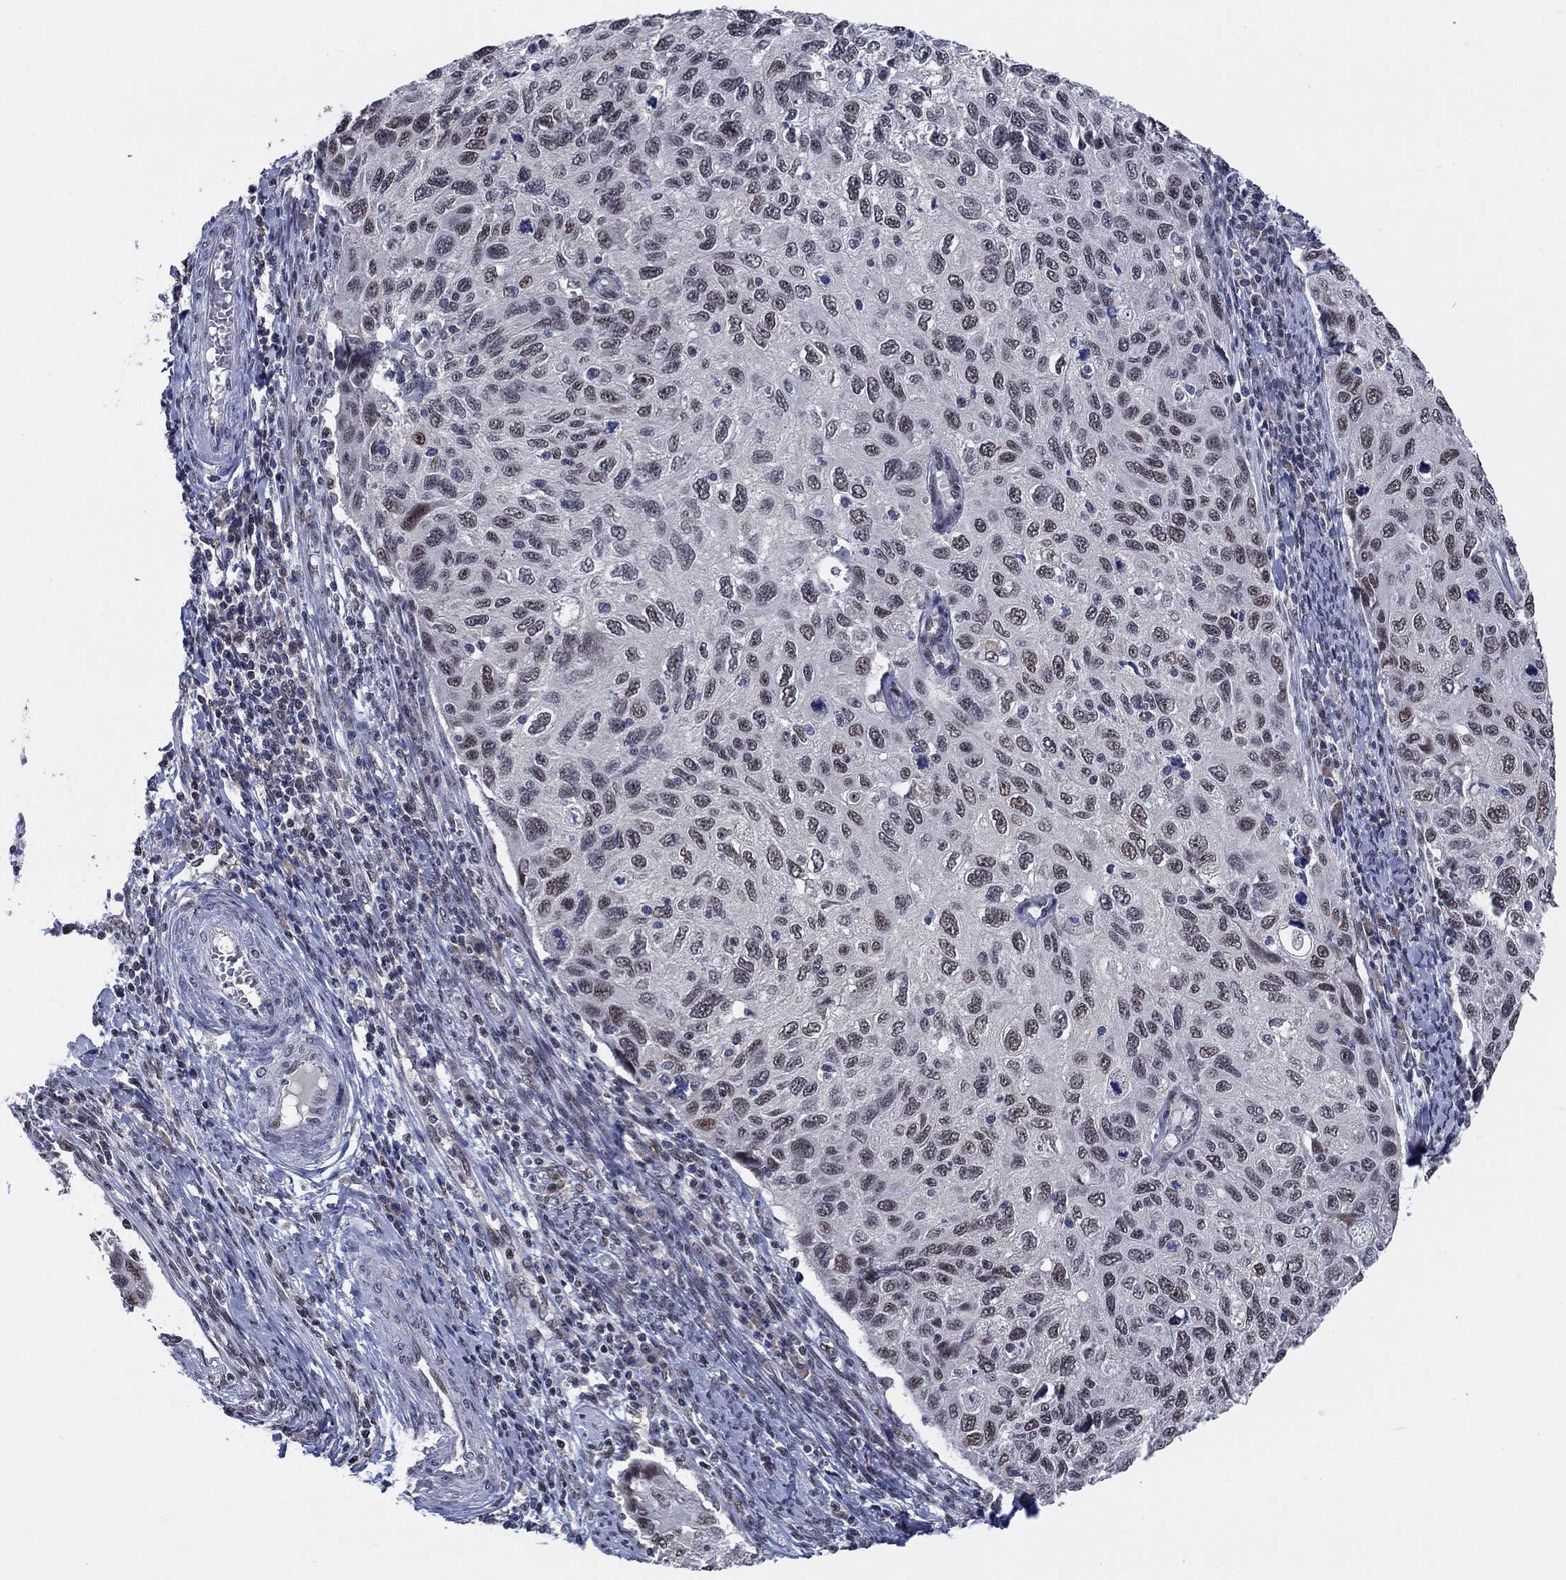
{"staining": {"intensity": "negative", "quantity": "none", "location": "none"}, "tissue": "cervical cancer", "cell_type": "Tumor cells", "image_type": "cancer", "snomed": [{"axis": "morphology", "description": "Squamous cell carcinoma, NOS"}, {"axis": "topography", "description": "Cervix"}], "caption": "This is an immunohistochemistry image of cervical cancer. There is no positivity in tumor cells.", "gene": "HTN1", "patient": {"sex": "female", "age": 70}}